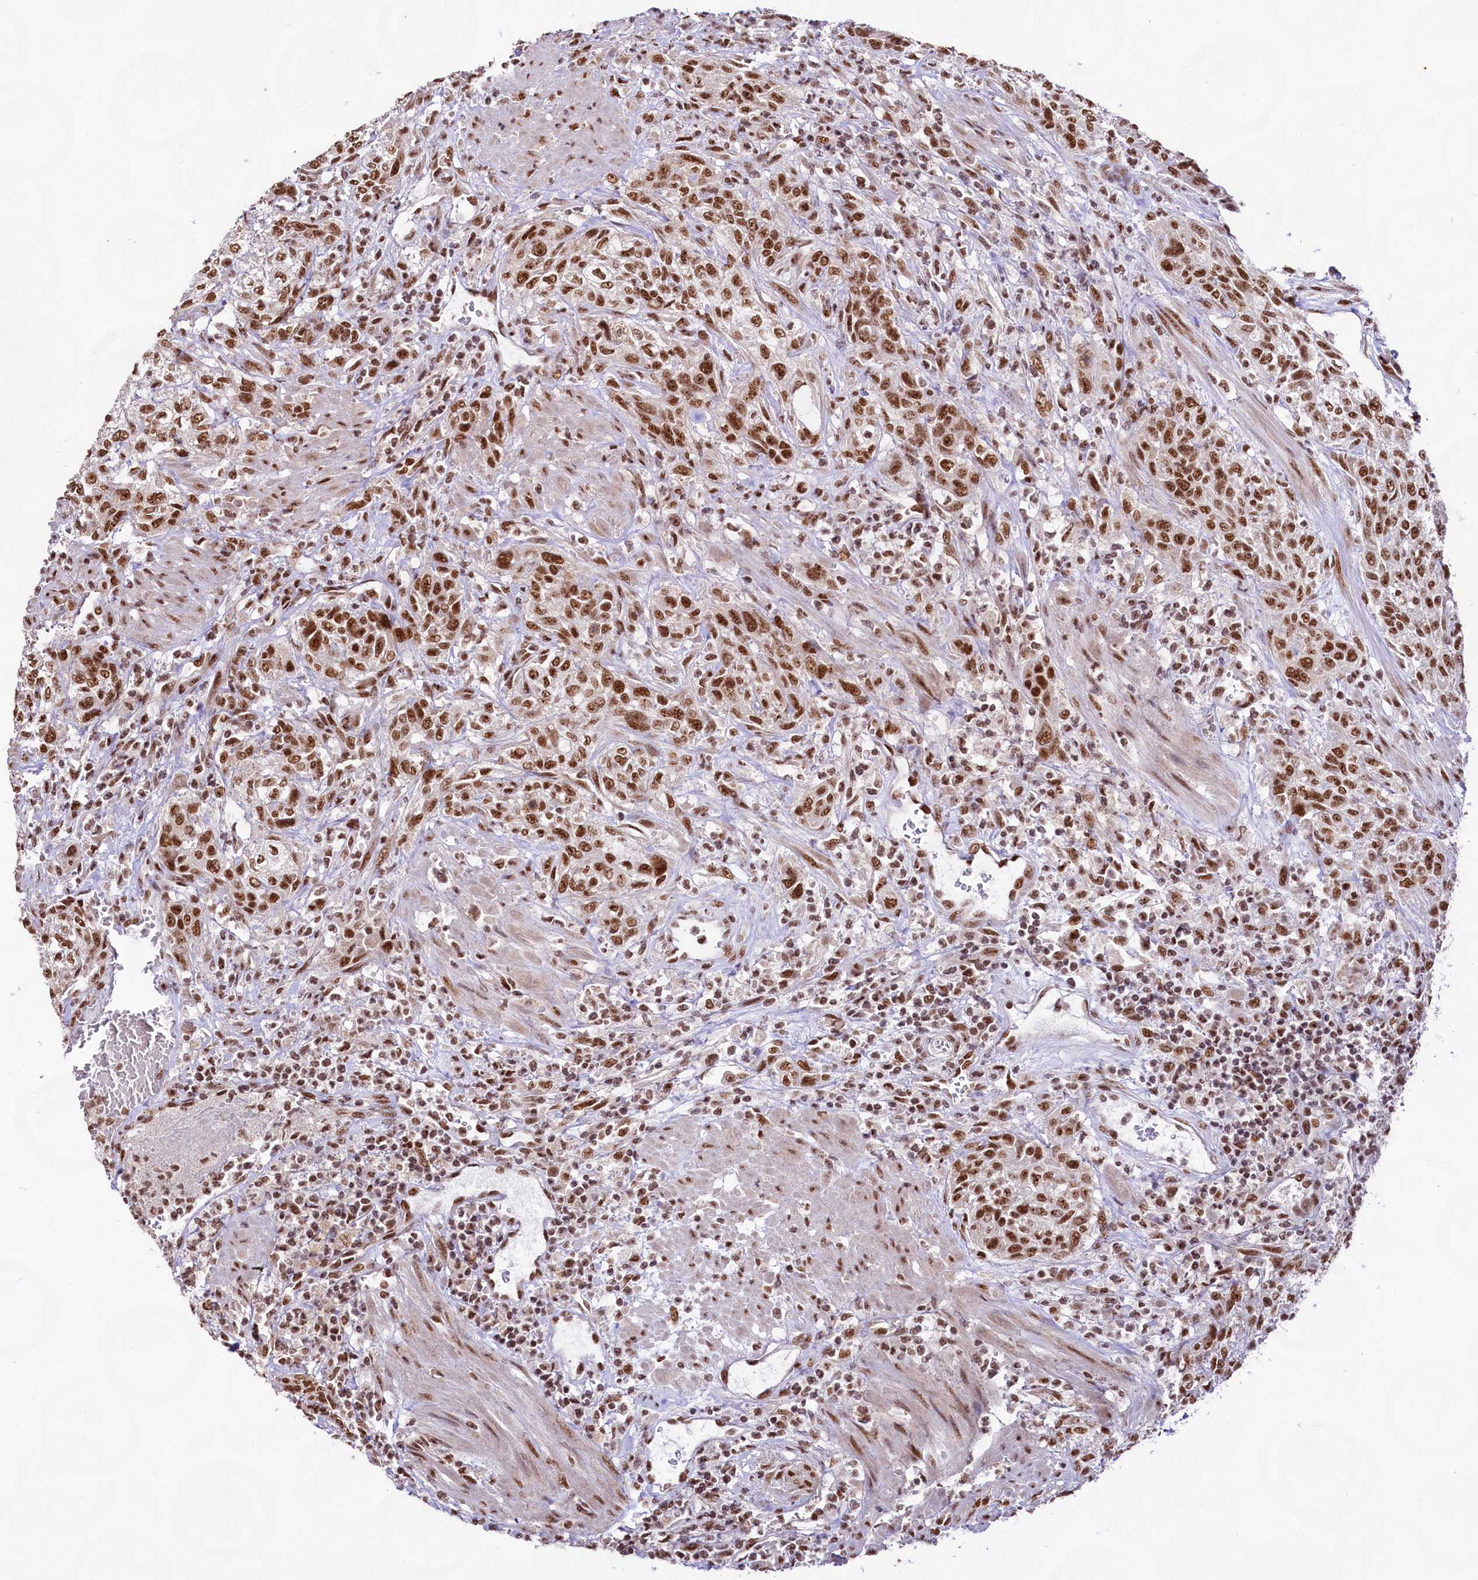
{"staining": {"intensity": "strong", "quantity": ">75%", "location": "nuclear"}, "tissue": "urothelial cancer", "cell_type": "Tumor cells", "image_type": "cancer", "snomed": [{"axis": "morphology", "description": "Normal tissue, NOS"}, {"axis": "morphology", "description": "Urothelial carcinoma, NOS"}, {"axis": "topography", "description": "Urinary bladder"}, {"axis": "topography", "description": "Peripheral nerve tissue"}], "caption": "Immunohistochemical staining of urothelial cancer reveals high levels of strong nuclear protein expression in about >75% of tumor cells.", "gene": "HIRA", "patient": {"sex": "male", "age": 35}}